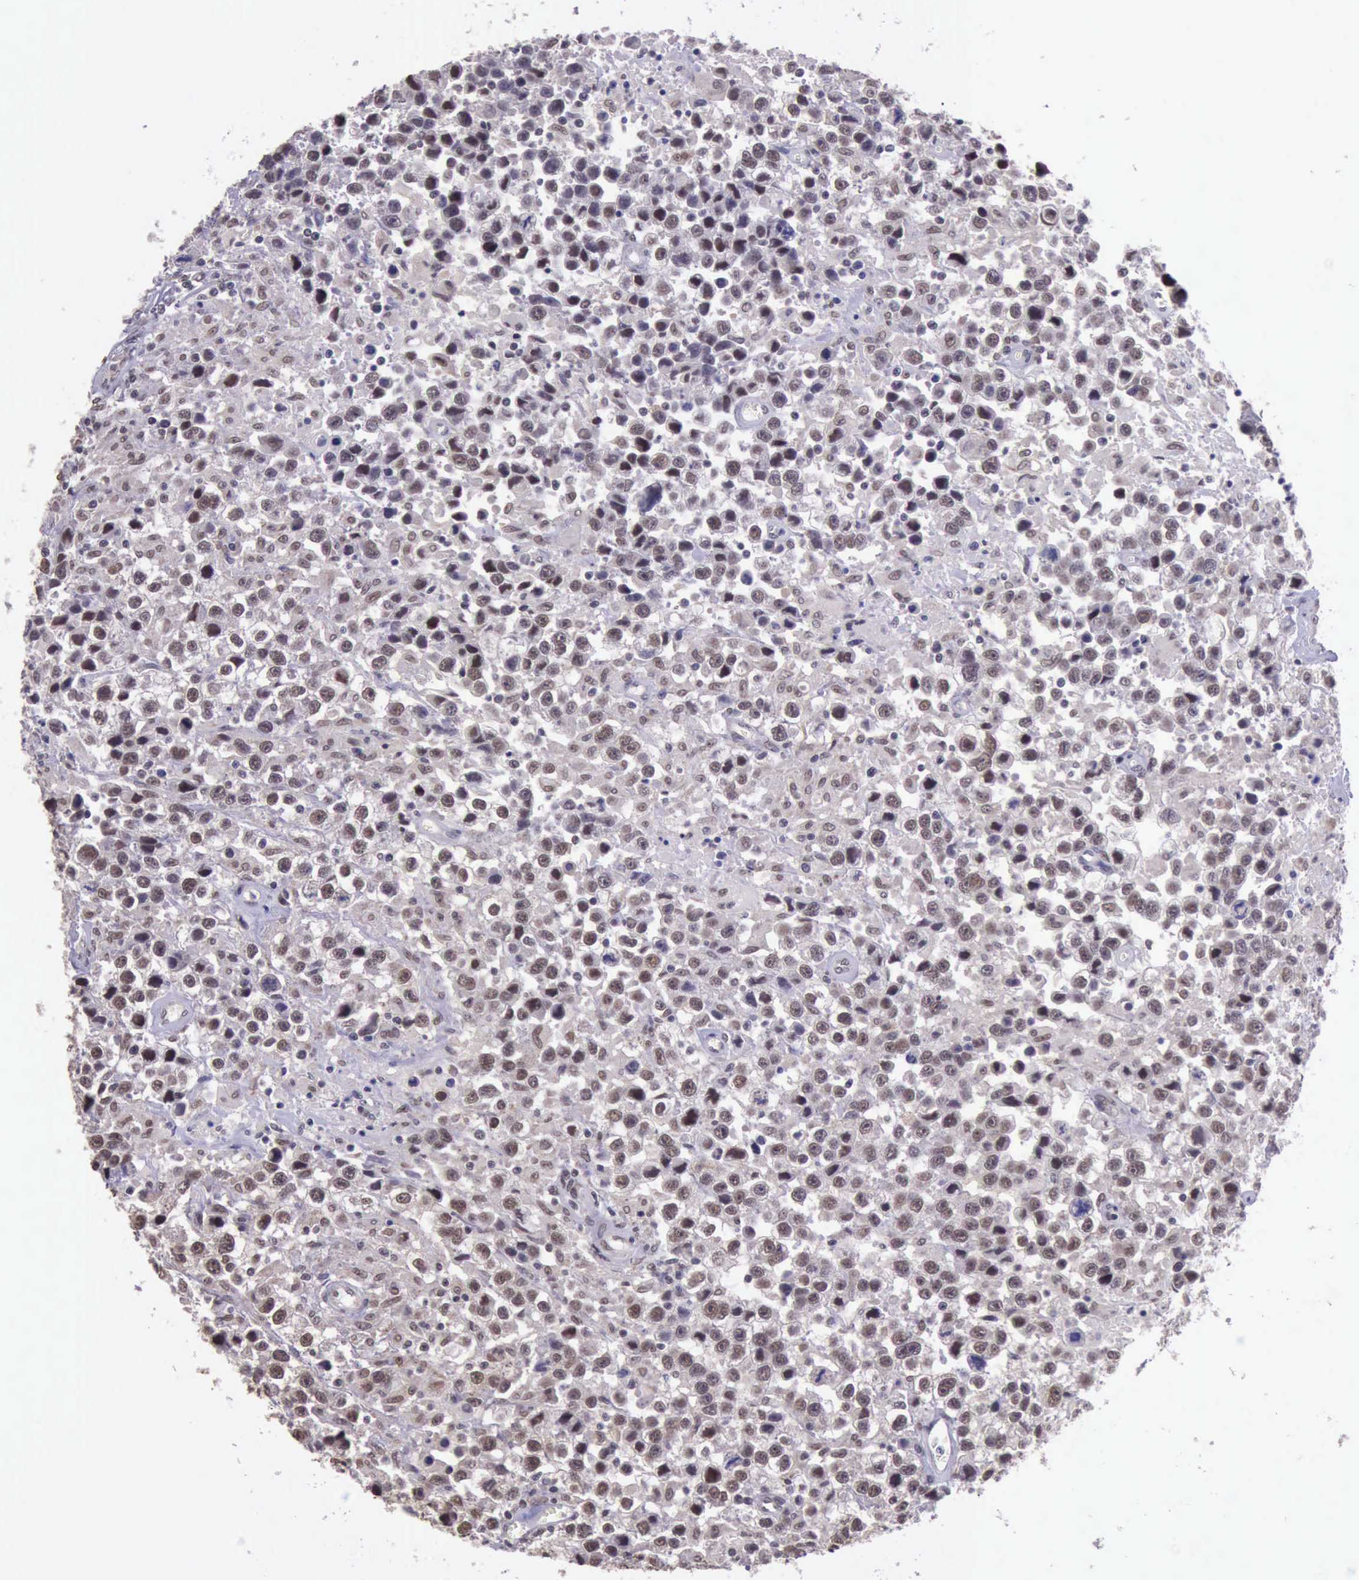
{"staining": {"intensity": "moderate", "quantity": ">75%", "location": "nuclear"}, "tissue": "testis cancer", "cell_type": "Tumor cells", "image_type": "cancer", "snomed": [{"axis": "morphology", "description": "Seminoma, NOS"}, {"axis": "topography", "description": "Testis"}], "caption": "Seminoma (testis) stained with a protein marker exhibits moderate staining in tumor cells.", "gene": "PRPF39", "patient": {"sex": "male", "age": 43}}